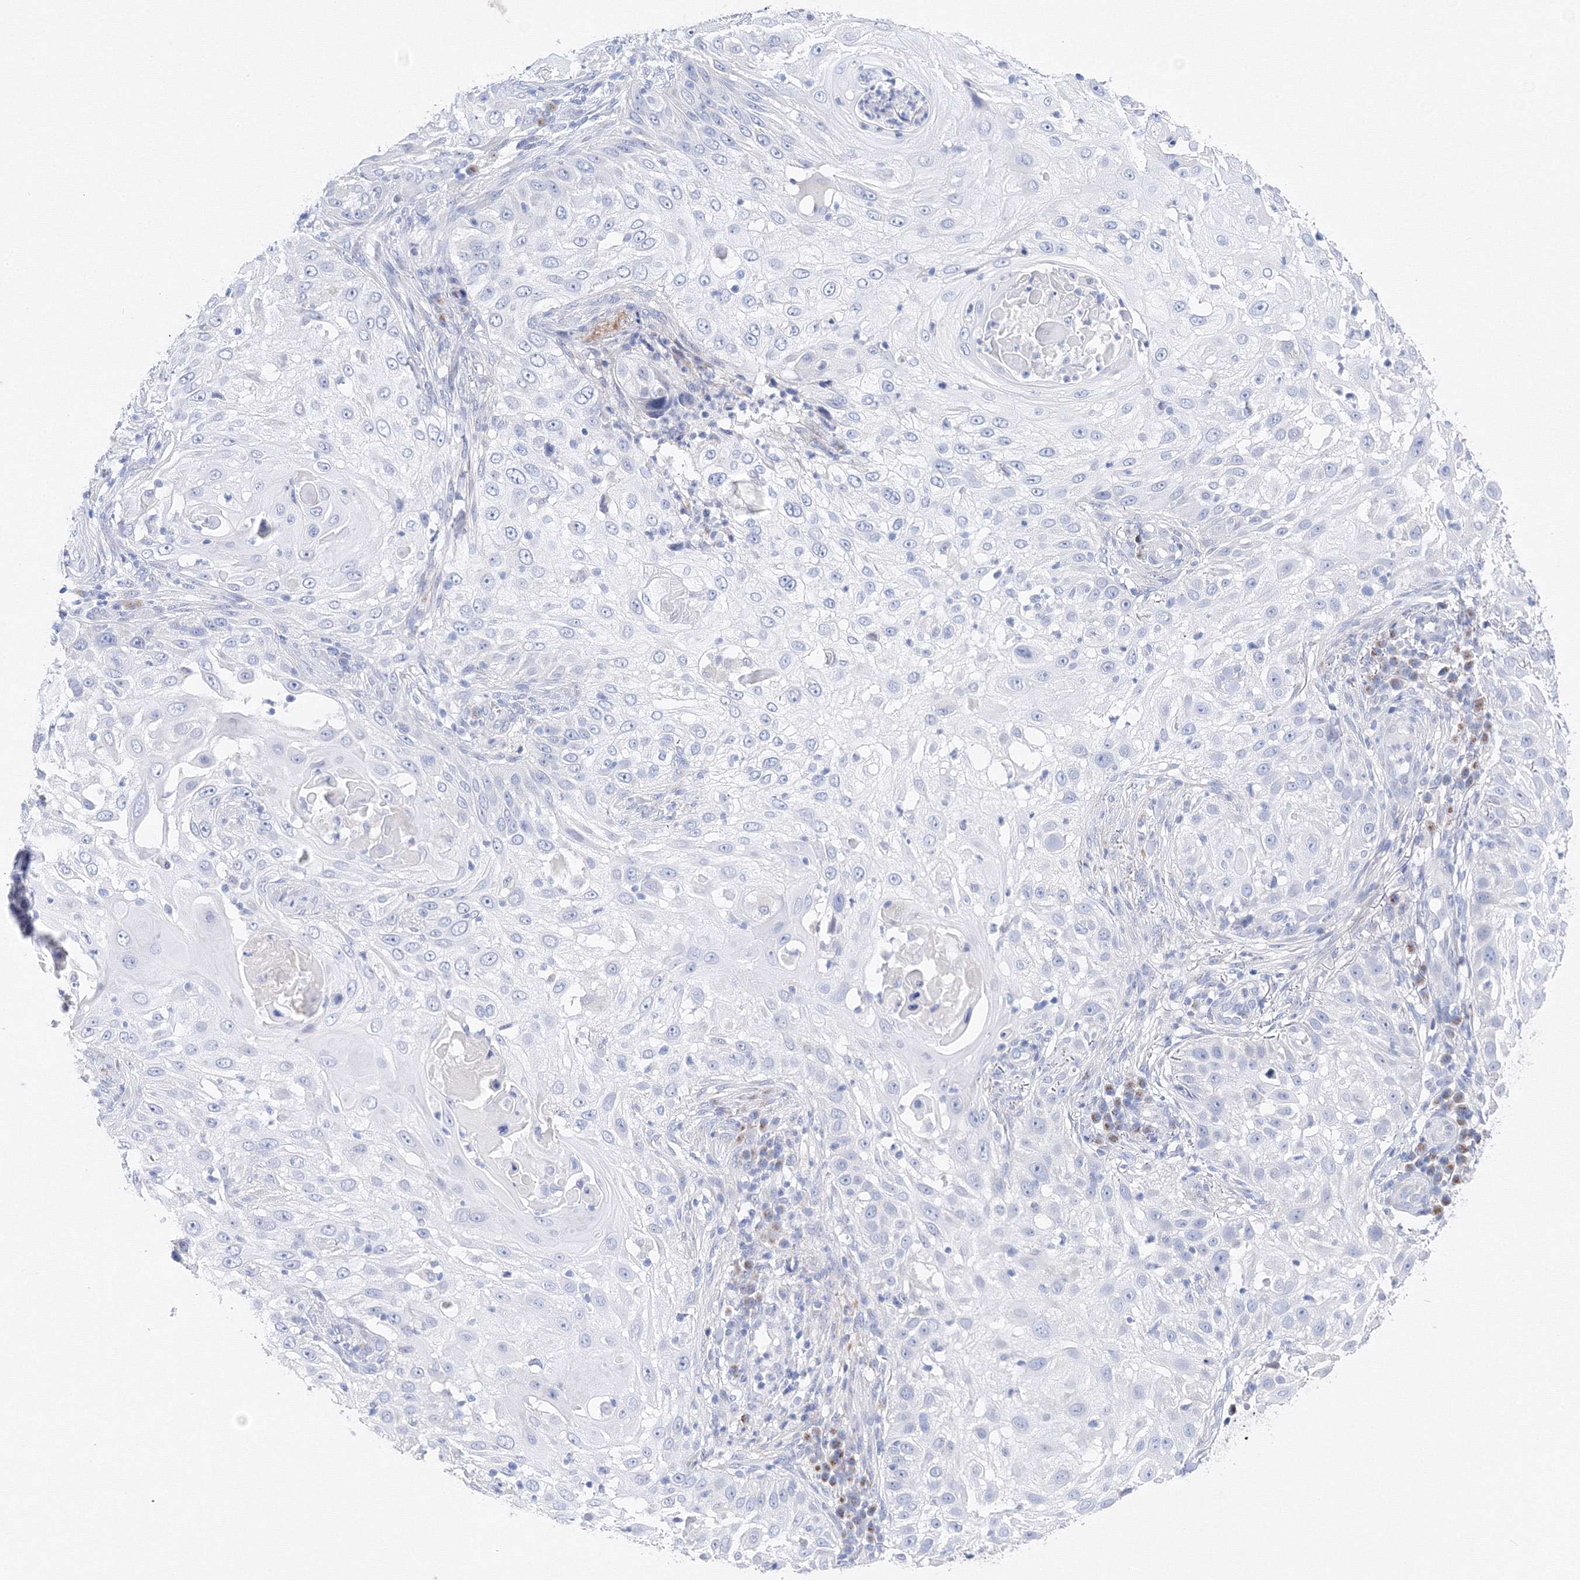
{"staining": {"intensity": "negative", "quantity": "none", "location": "none"}, "tissue": "skin cancer", "cell_type": "Tumor cells", "image_type": "cancer", "snomed": [{"axis": "morphology", "description": "Squamous cell carcinoma, NOS"}, {"axis": "topography", "description": "Skin"}], "caption": "High magnification brightfield microscopy of skin cancer stained with DAB (3,3'-diaminobenzidine) (brown) and counterstained with hematoxylin (blue): tumor cells show no significant staining. The staining was performed using DAB (3,3'-diaminobenzidine) to visualize the protein expression in brown, while the nuclei were stained in blue with hematoxylin (Magnification: 20x).", "gene": "TAMM41", "patient": {"sex": "female", "age": 44}}